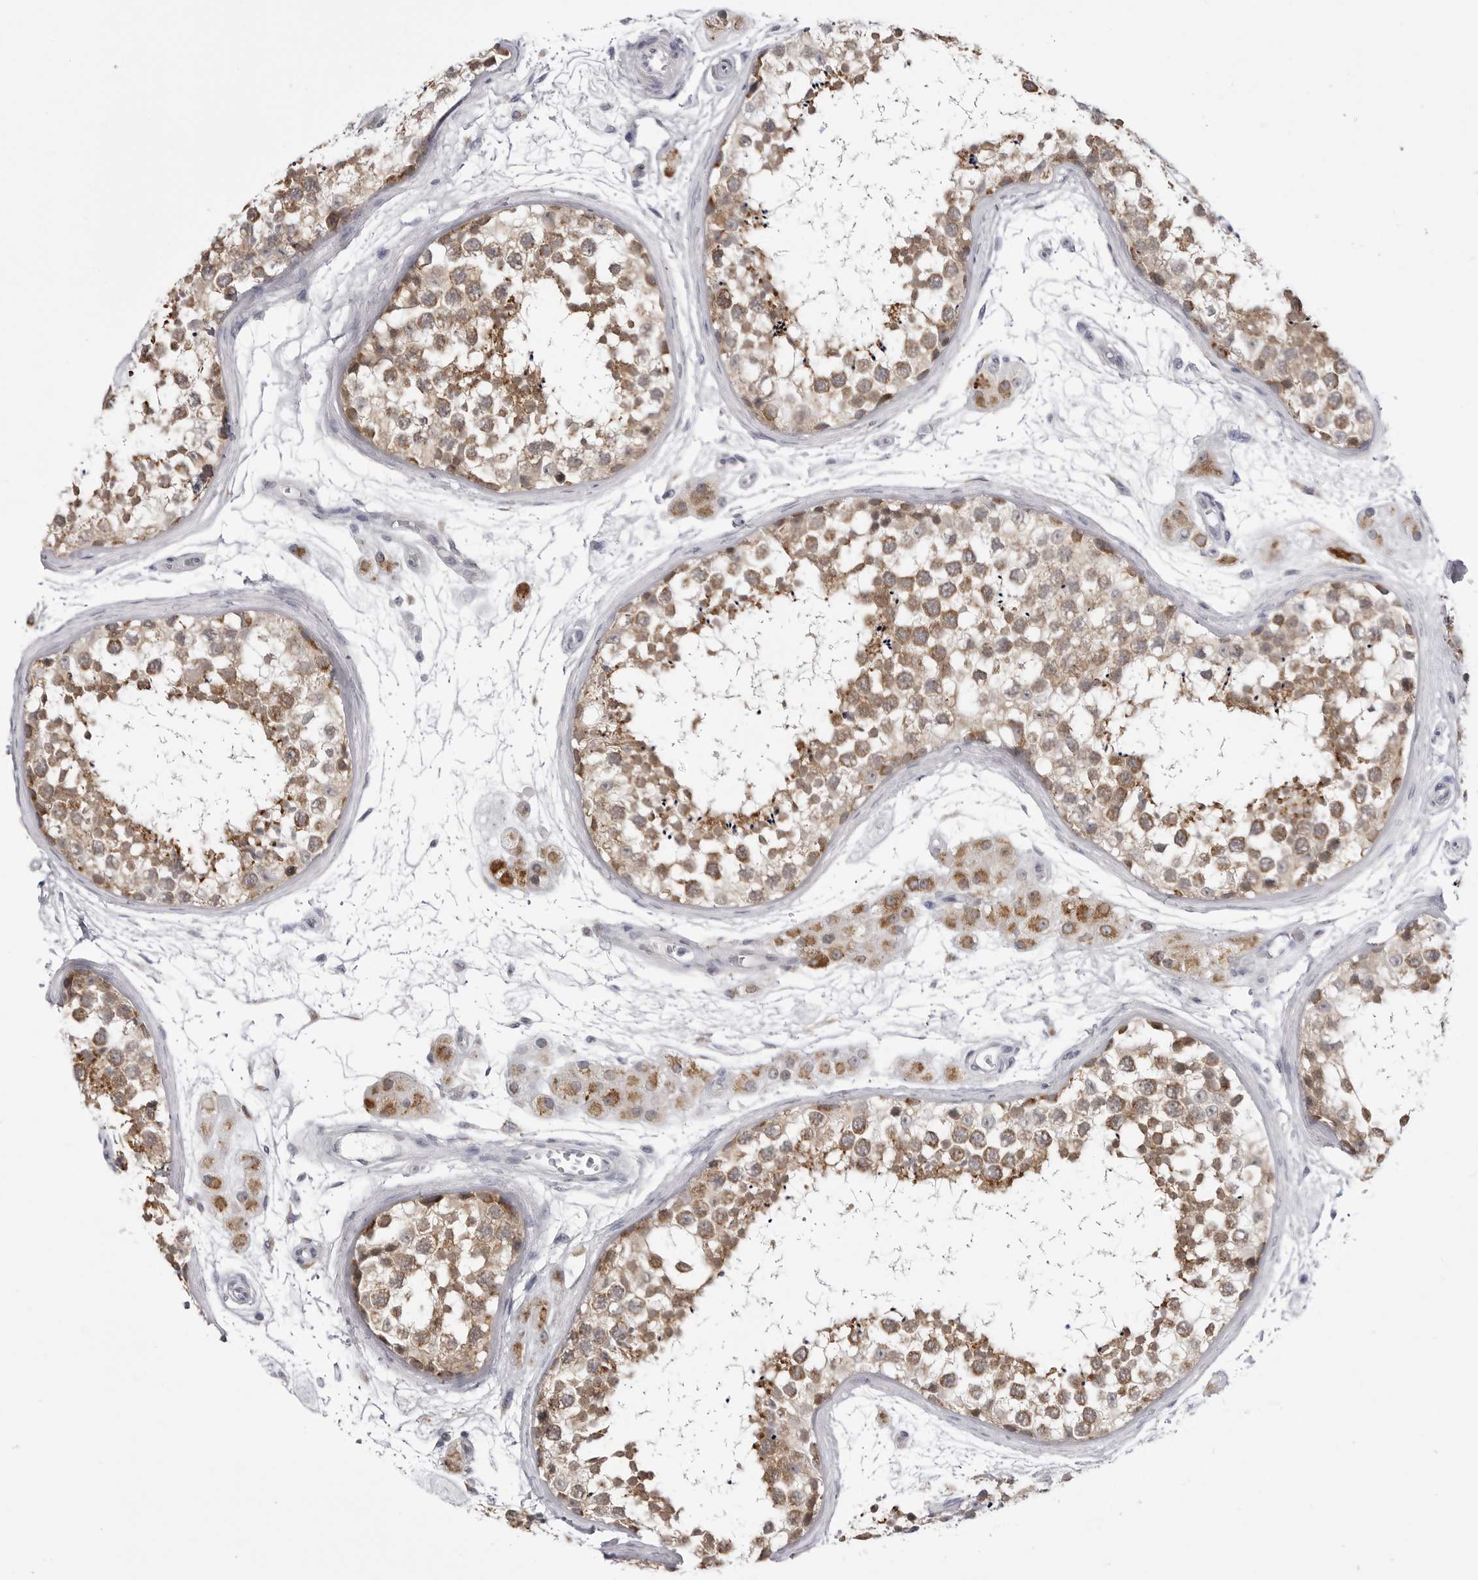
{"staining": {"intensity": "moderate", "quantity": ">75%", "location": "cytoplasmic/membranous"}, "tissue": "testis", "cell_type": "Cells in seminiferous ducts", "image_type": "normal", "snomed": [{"axis": "morphology", "description": "Normal tissue, NOS"}, {"axis": "topography", "description": "Testis"}], "caption": "Testis stained with a brown dye shows moderate cytoplasmic/membranous positive positivity in approximately >75% of cells in seminiferous ducts.", "gene": "FH", "patient": {"sex": "male", "age": 56}}